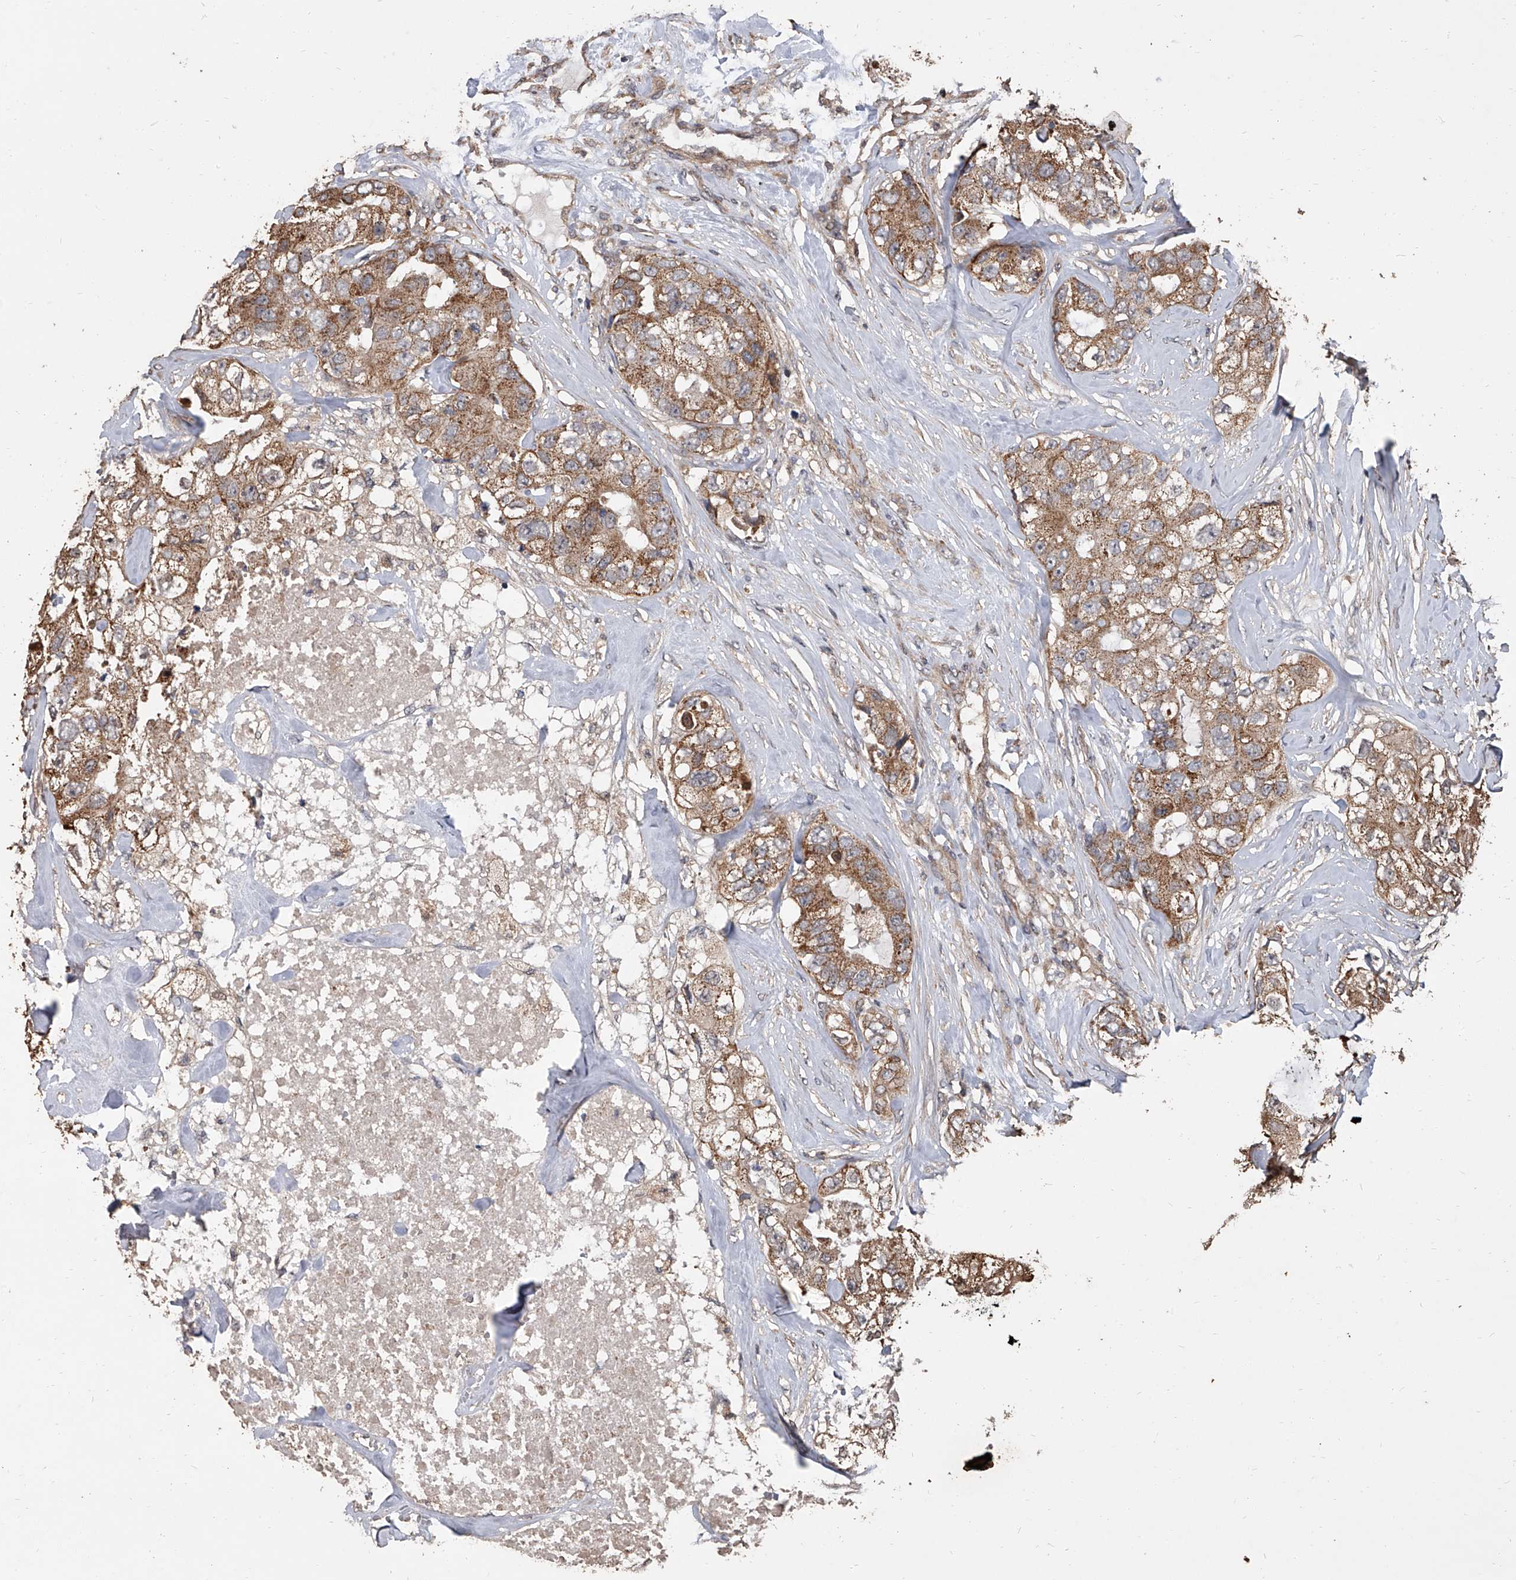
{"staining": {"intensity": "moderate", "quantity": ">75%", "location": "cytoplasmic/membranous"}, "tissue": "breast cancer", "cell_type": "Tumor cells", "image_type": "cancer", "snomed": [{"axis": "morphology", "description": "Duct carcinoma"}, {"axis": "topography", "description": "Breast"}], "caption": "Moderate cytoplasmic/membranous protein expression is seen in approximately >75% of tumor cells in breast infiltrating ductal carcinoma.", "gene": "LTV1", "patient": {"sex": "female", "age": 62}}